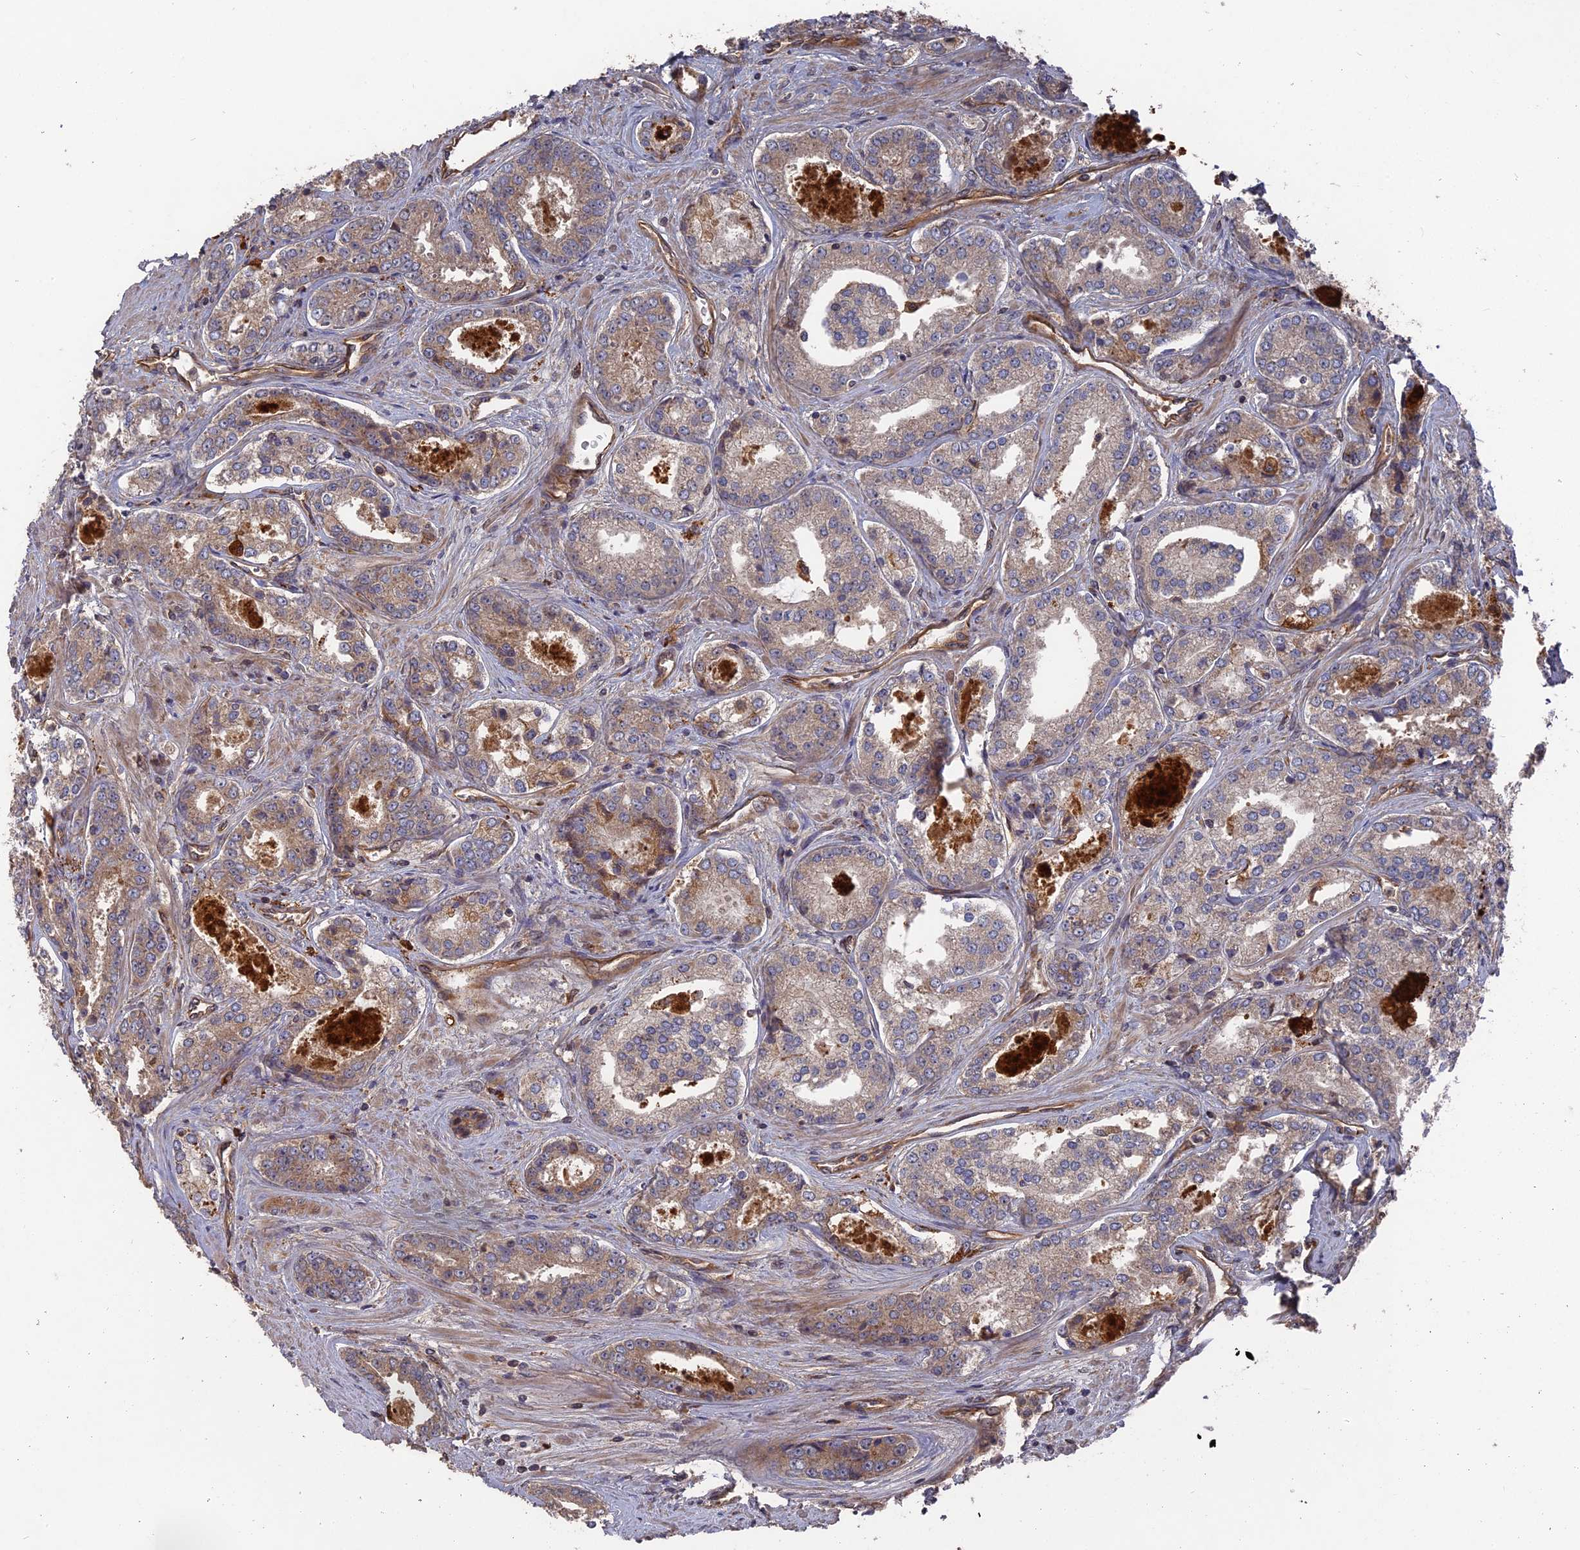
{"staining": {"intensity": "moderate", "quantity": ">75%", "location": "cytoplasmic/membranous"}, "tissue": "prostate cancer", "cell_type": "Tumor cells", "image_type": "cancer", "snomed": [{"axis": "morphology", "description": "Adenocarcinoma, Low grade"}, {"axis": "topography", "description": "Prostate"}], "caption": "Immunohistochemistry staining of prostate low-grade adenocarcinoma, which reveals medium levels of moderate cytoplasmic/membranous positivity in approximately >75% of tumor cells indicating moderate cytoplasmic/membranous protein staining. The staining was performed using DAB (3,3'-diaminobenzidine) (brown) for protein detection and nuclei were counterstained in hematoxylin (blue).", "gene": "DEF8", "patient": {"sex": "male", "age": 68}}